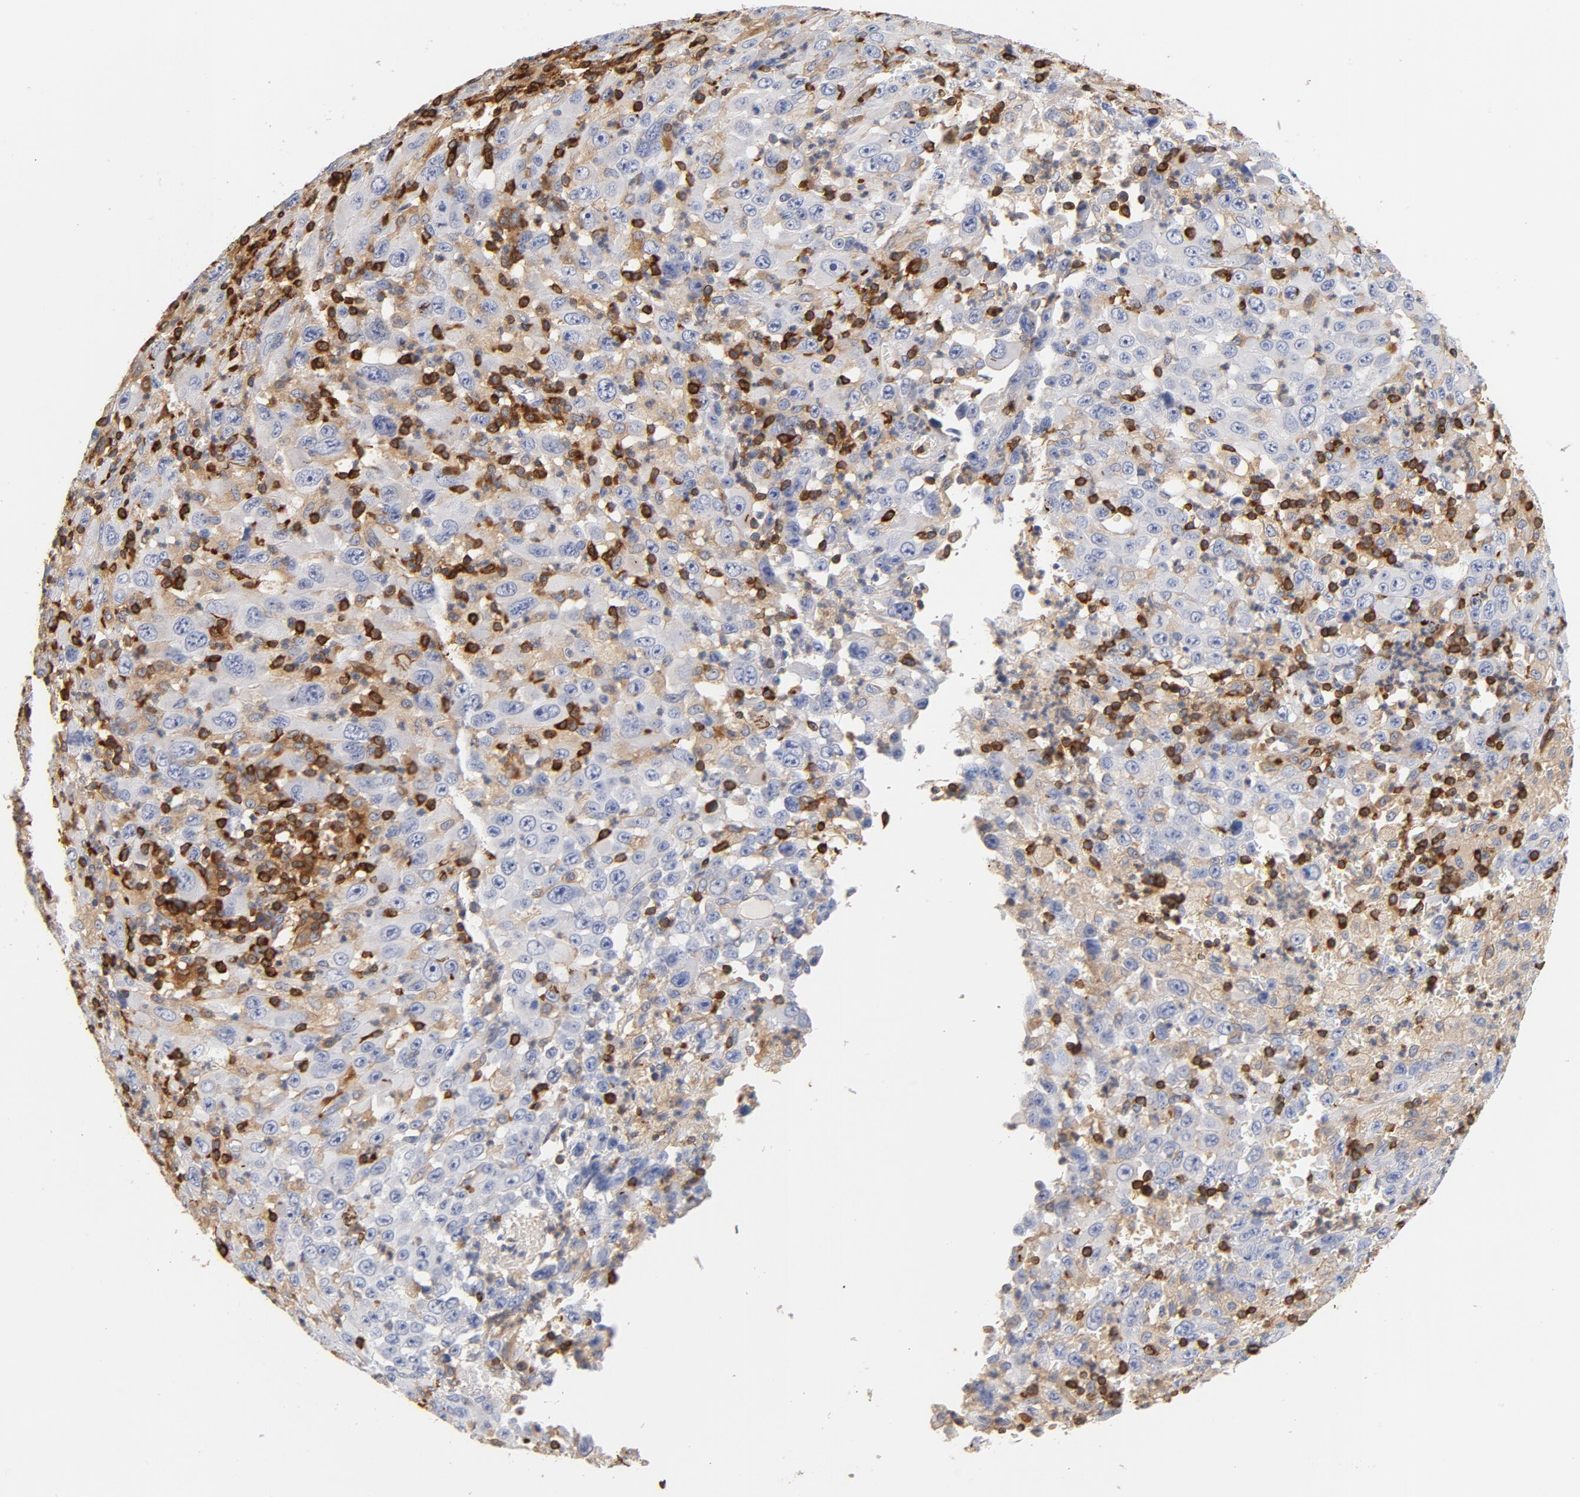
{"staining": {"intensity": "weak", "quantity": "25%-75%", "location": "cytoplasmic/membranous"}, "tissue": "melanoma", "cell_type": "Tumor cells", "image_type": "cancer", "snomed": [{"axis": "morphology", "description": "Malignant melanoma, Metastatic site"}, {"axis": "topography", "description": "Skin"}], "caption": "A micrograph showing weak cytoplasmic/membranous expression in about 25%-75% of tumor cells in melanoma, as visualized by brown immunohistochemical staining.", "gene": "EZR", "patient": {"sex": "female", "age": 56}}